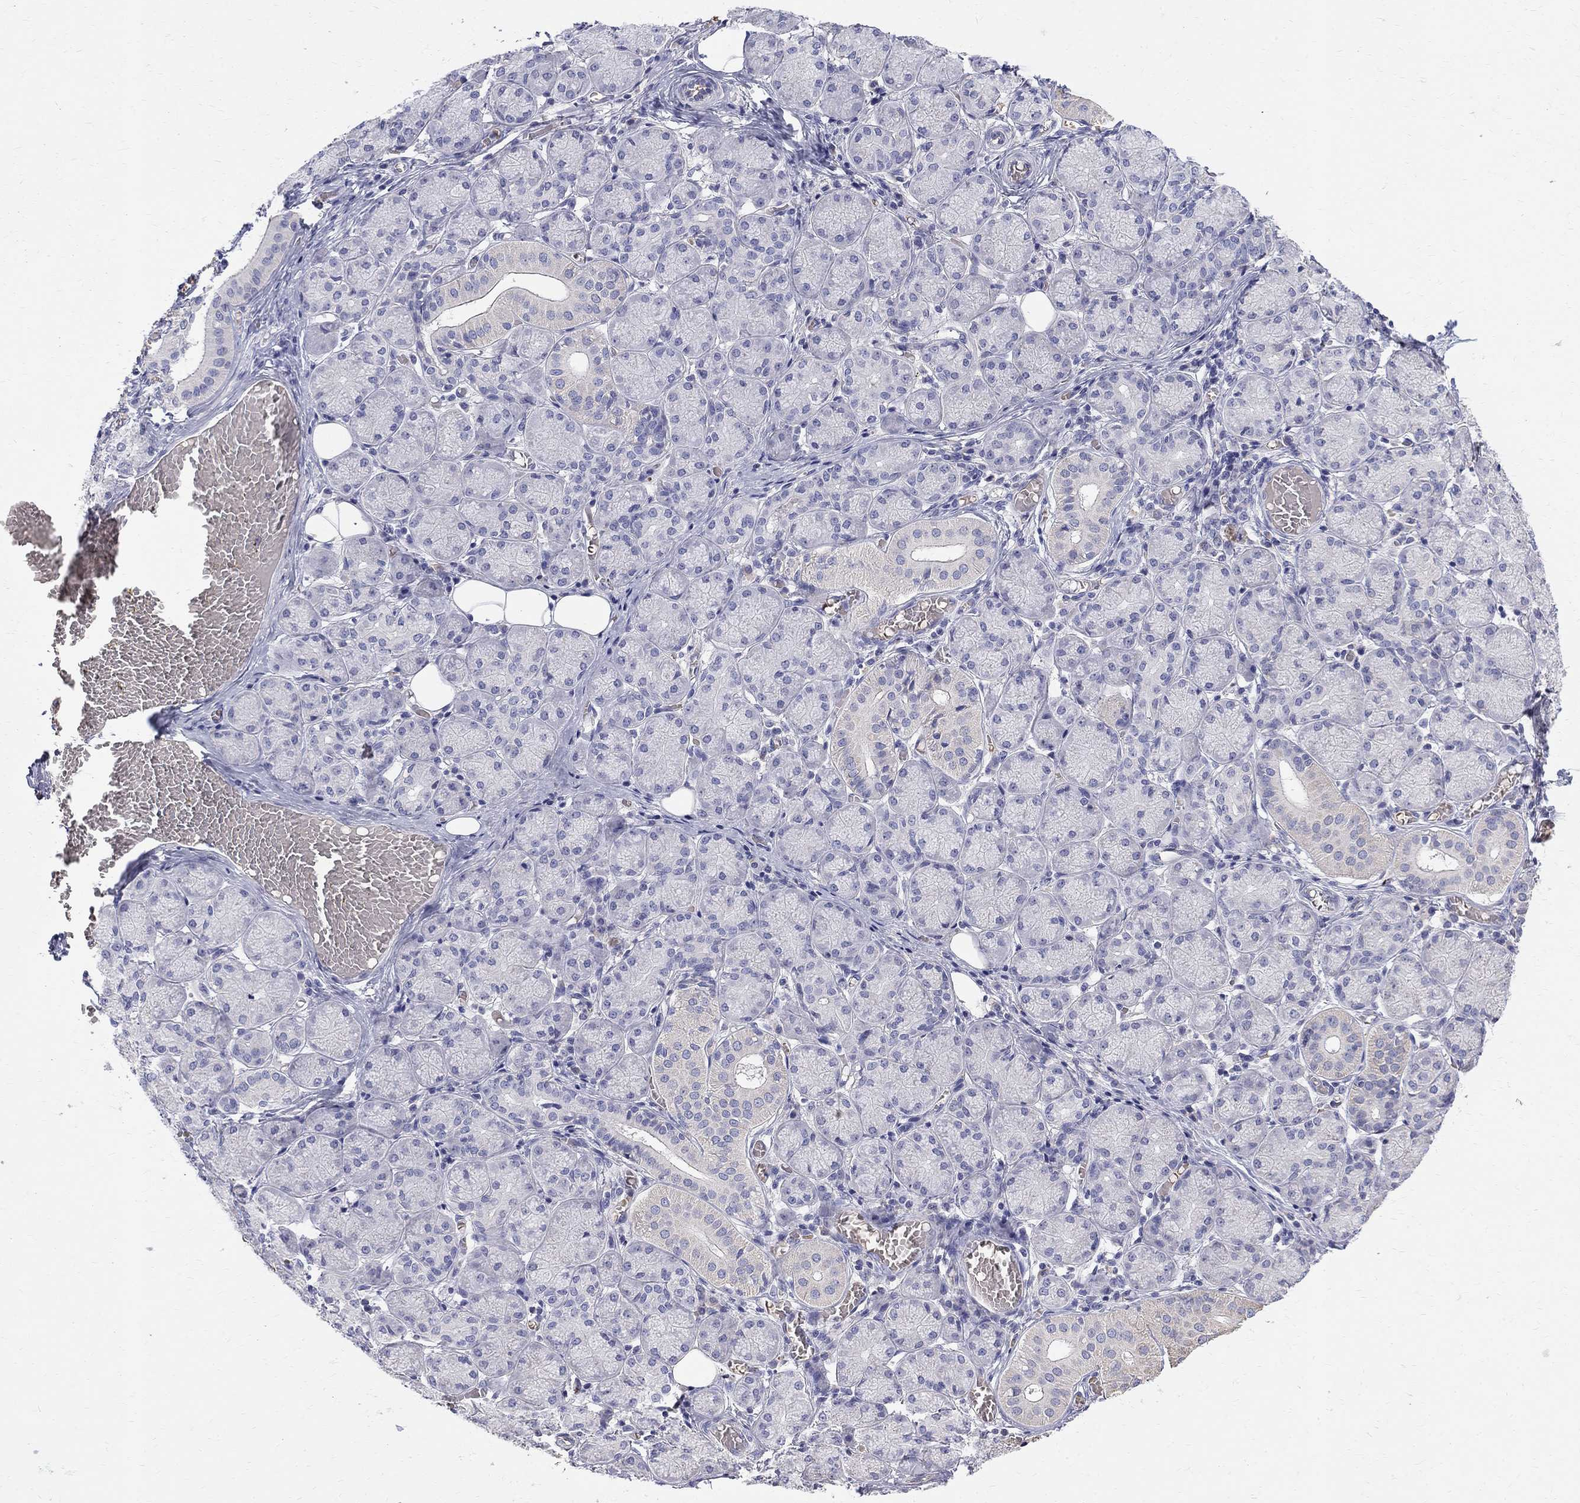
{"staining": {"intensity": "negative", "quantity": "none", "location": "none"}, "tissue": "salivary gland", "cell_type": "Glandular cells", "image_type": "normal", "snomed": [{"axis": "morphology", "description": "Normal tissue, NOS"}, {"axis": "topography", "description": "Salivary gland"}, {"axis": "topography", "description": "Peripheral nerve tissue"}], "caption": "This image is of unremarkable salivary gland stained with immunohistochemistry (IHC) to label a protein in brown with the nuclei are counter-stained blue. There is no expression in glandular cells.", "gene": "AGER", "patient": {"sex": "female", "age": 24}}